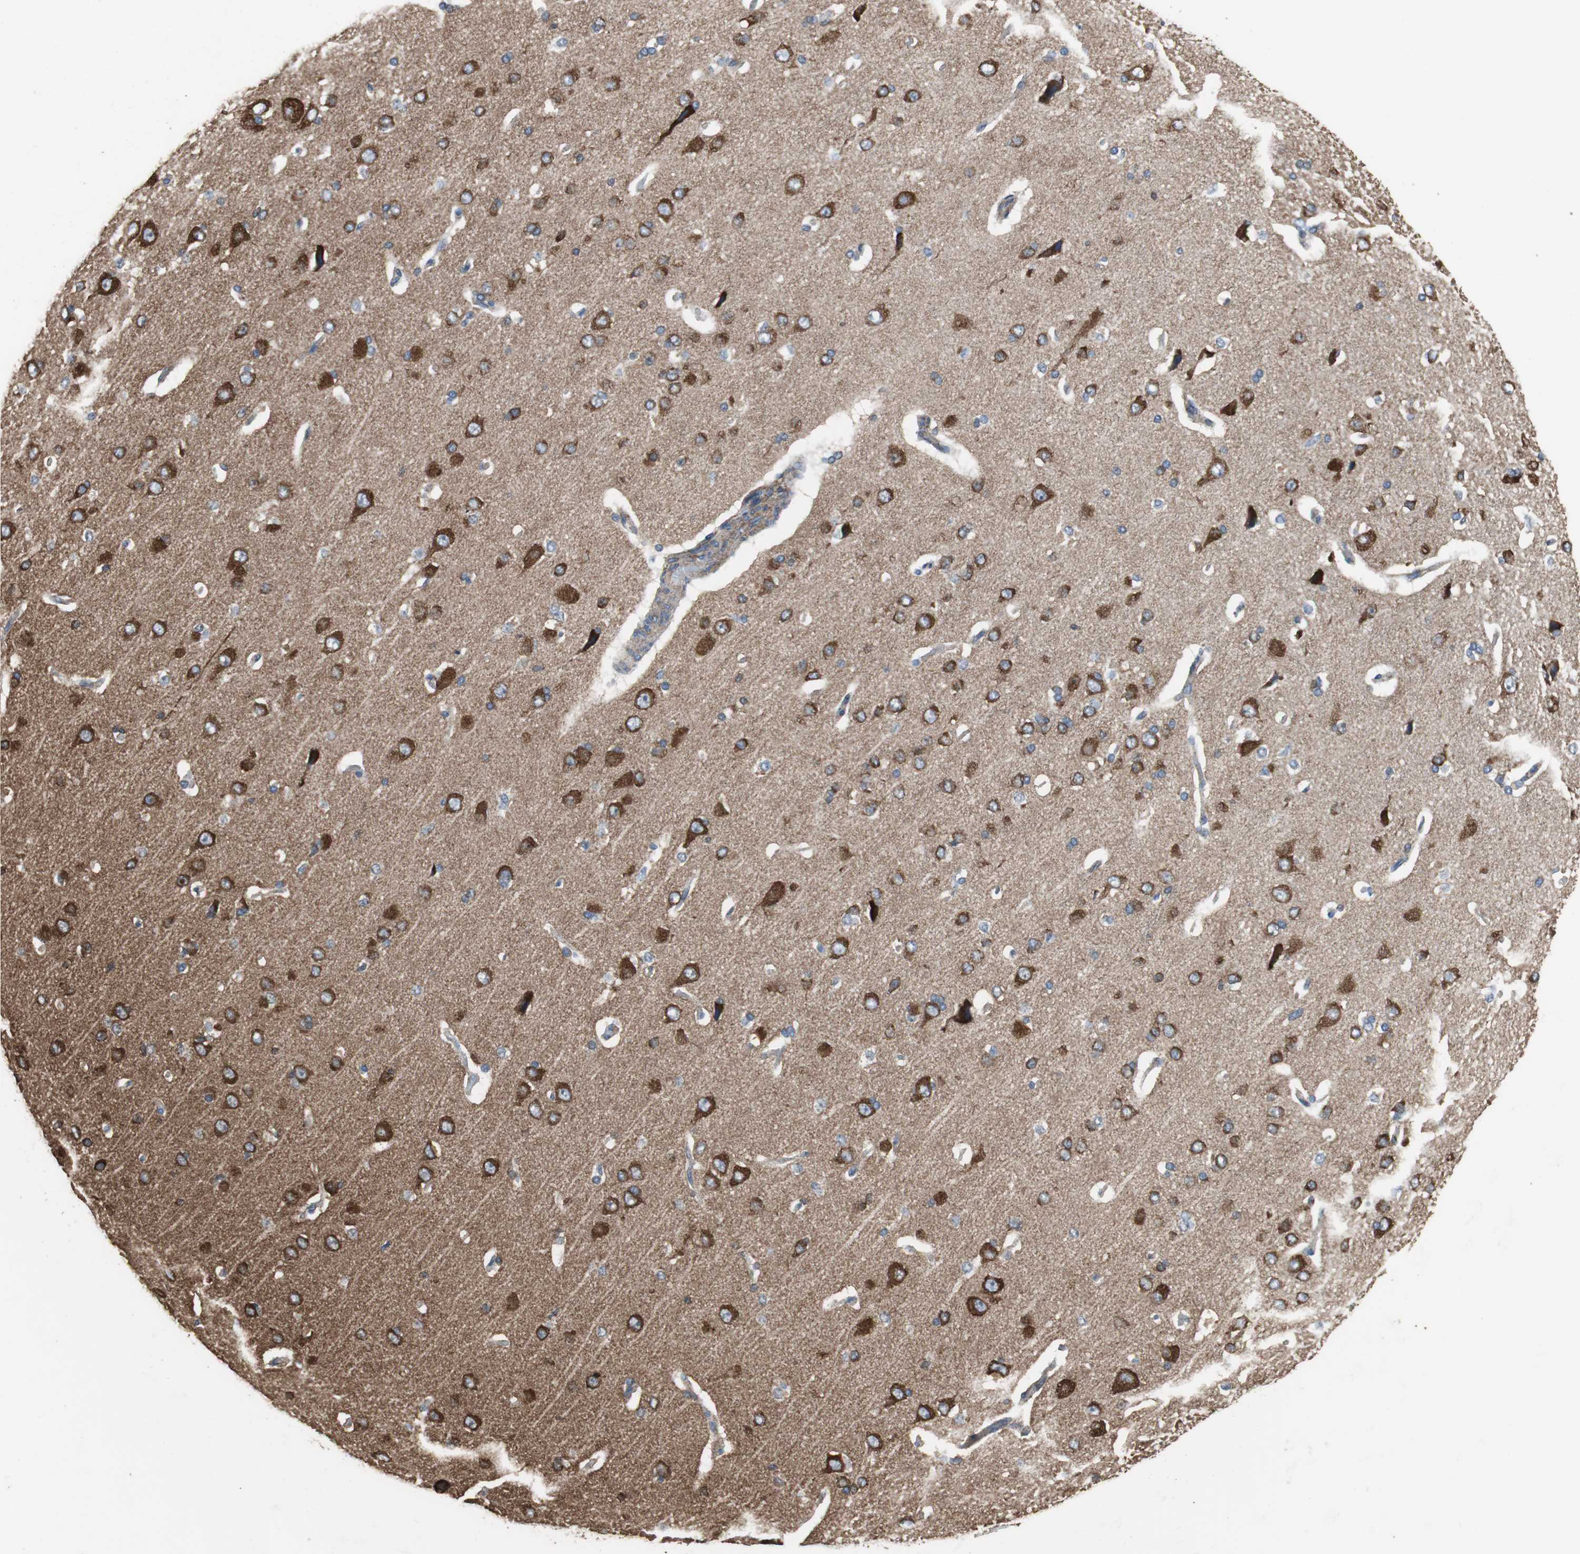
{"staining": {"intensity": "moderate", "quantity": ">75%", "location": "cytoplasmic/membranous"}, "tissue": "cerebral cortex", "cell_type": "Endothelial cells", "image_type": "normal", "snomed": [{"axis": "morphology", "description": "Normal tissue, NOS"}, {"axis": "topography", "description": "Cerebral cortex"}], "caption": "The photomicrograph reveals staining of unremarkable cerebral cortex, revealing moderate cytoplasmic/membranous protein staining (brown color) within endothelial cells. The protein is stained brown, and the nuclei are stained in blue (DAB IHC with brightfield microscopy, high magnification).", "gene": "PRKRA", "patient": {"sex": "male", "age": 62}}